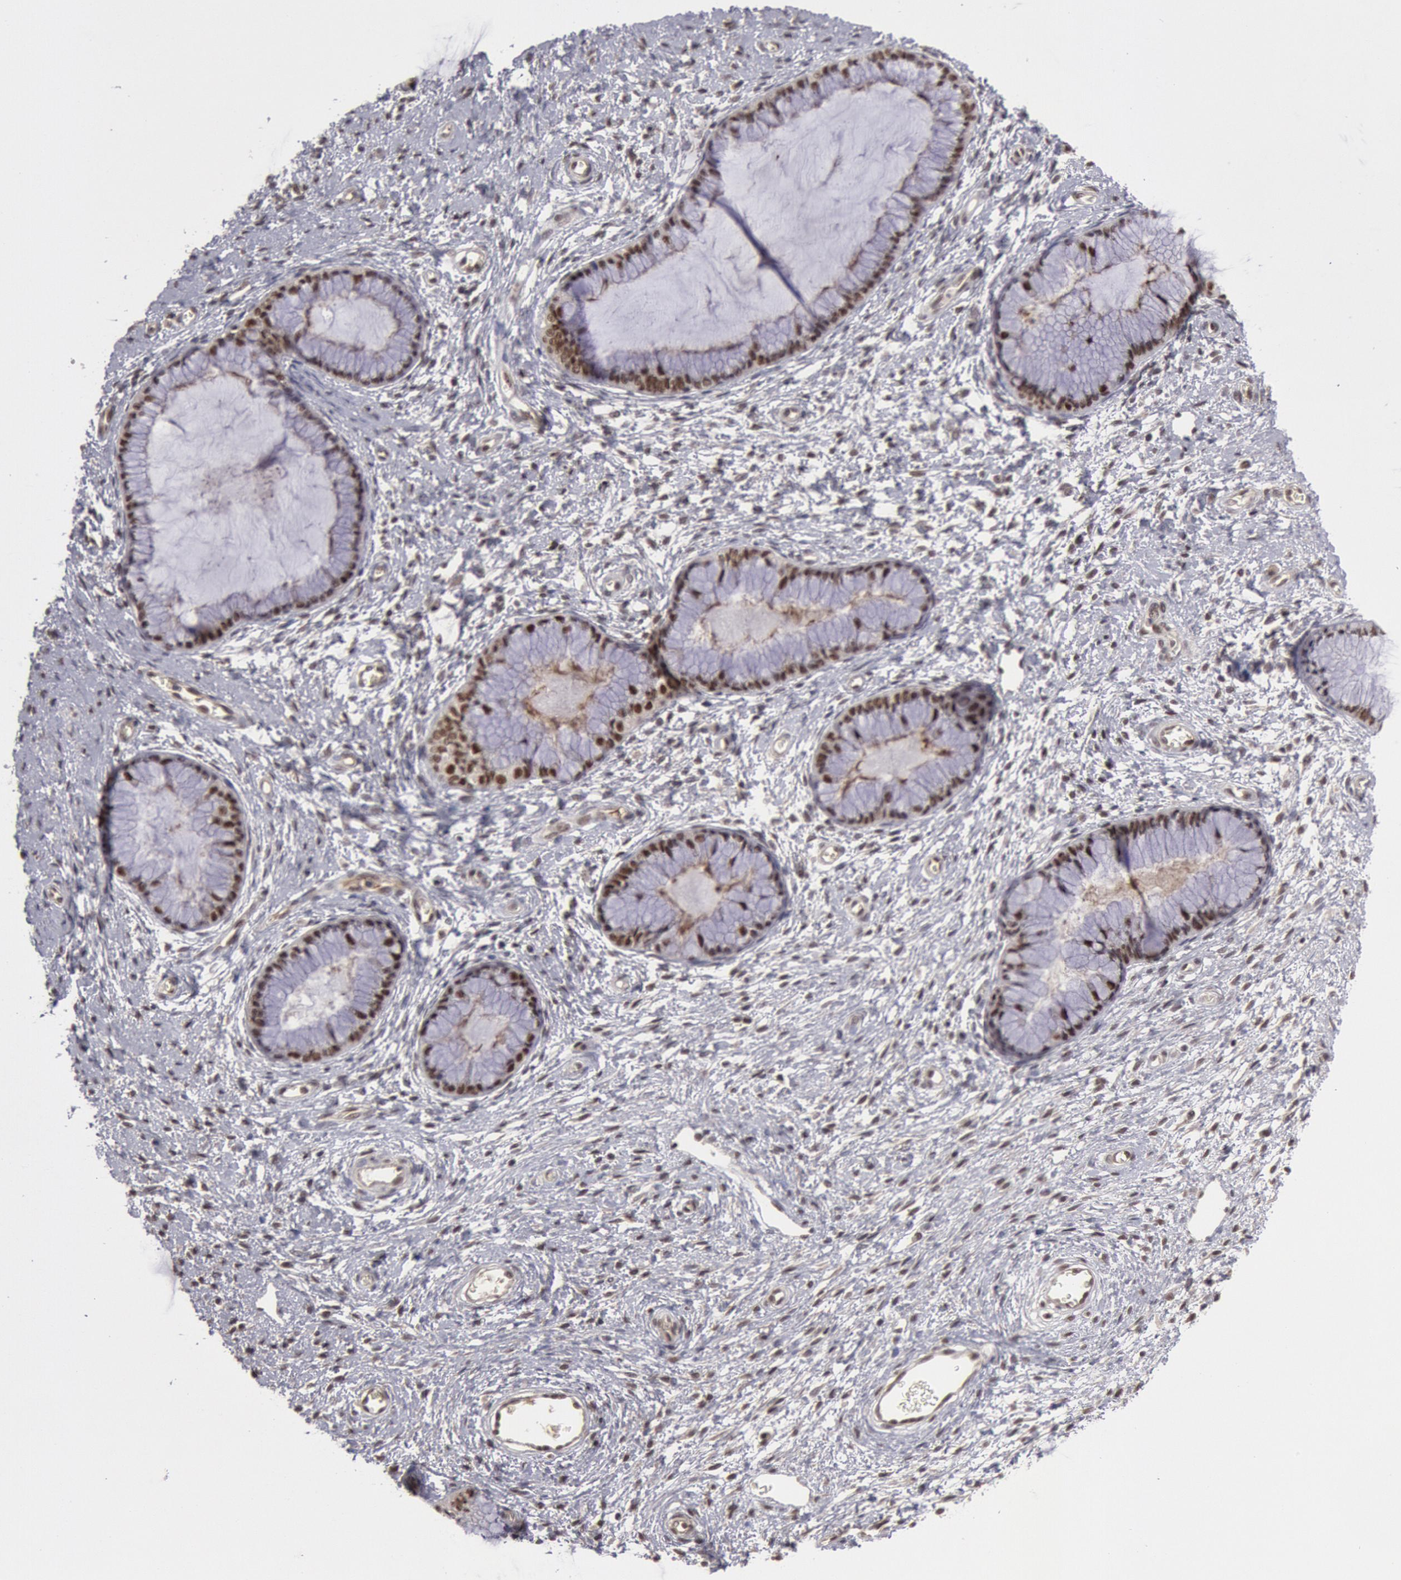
{"staining": {"intensity": "moderate", "quantity": ">75%", "location": "nuclear"}, "tissue": "cervix", "cell_type": "Glandular cells", "image_type": "normal", "snomed": [{"axis": "morphology", "description": "Normal tissue, NOS"}, {"axis": "topography", "description": "Cervix"}], "caption": "A photomicrograph of cervix stained for a protein reveals moderate nuclear brown staining in glandular cells.", "gene": "PPP4R3B", "patient": {"sex": "female", "age": 27}}